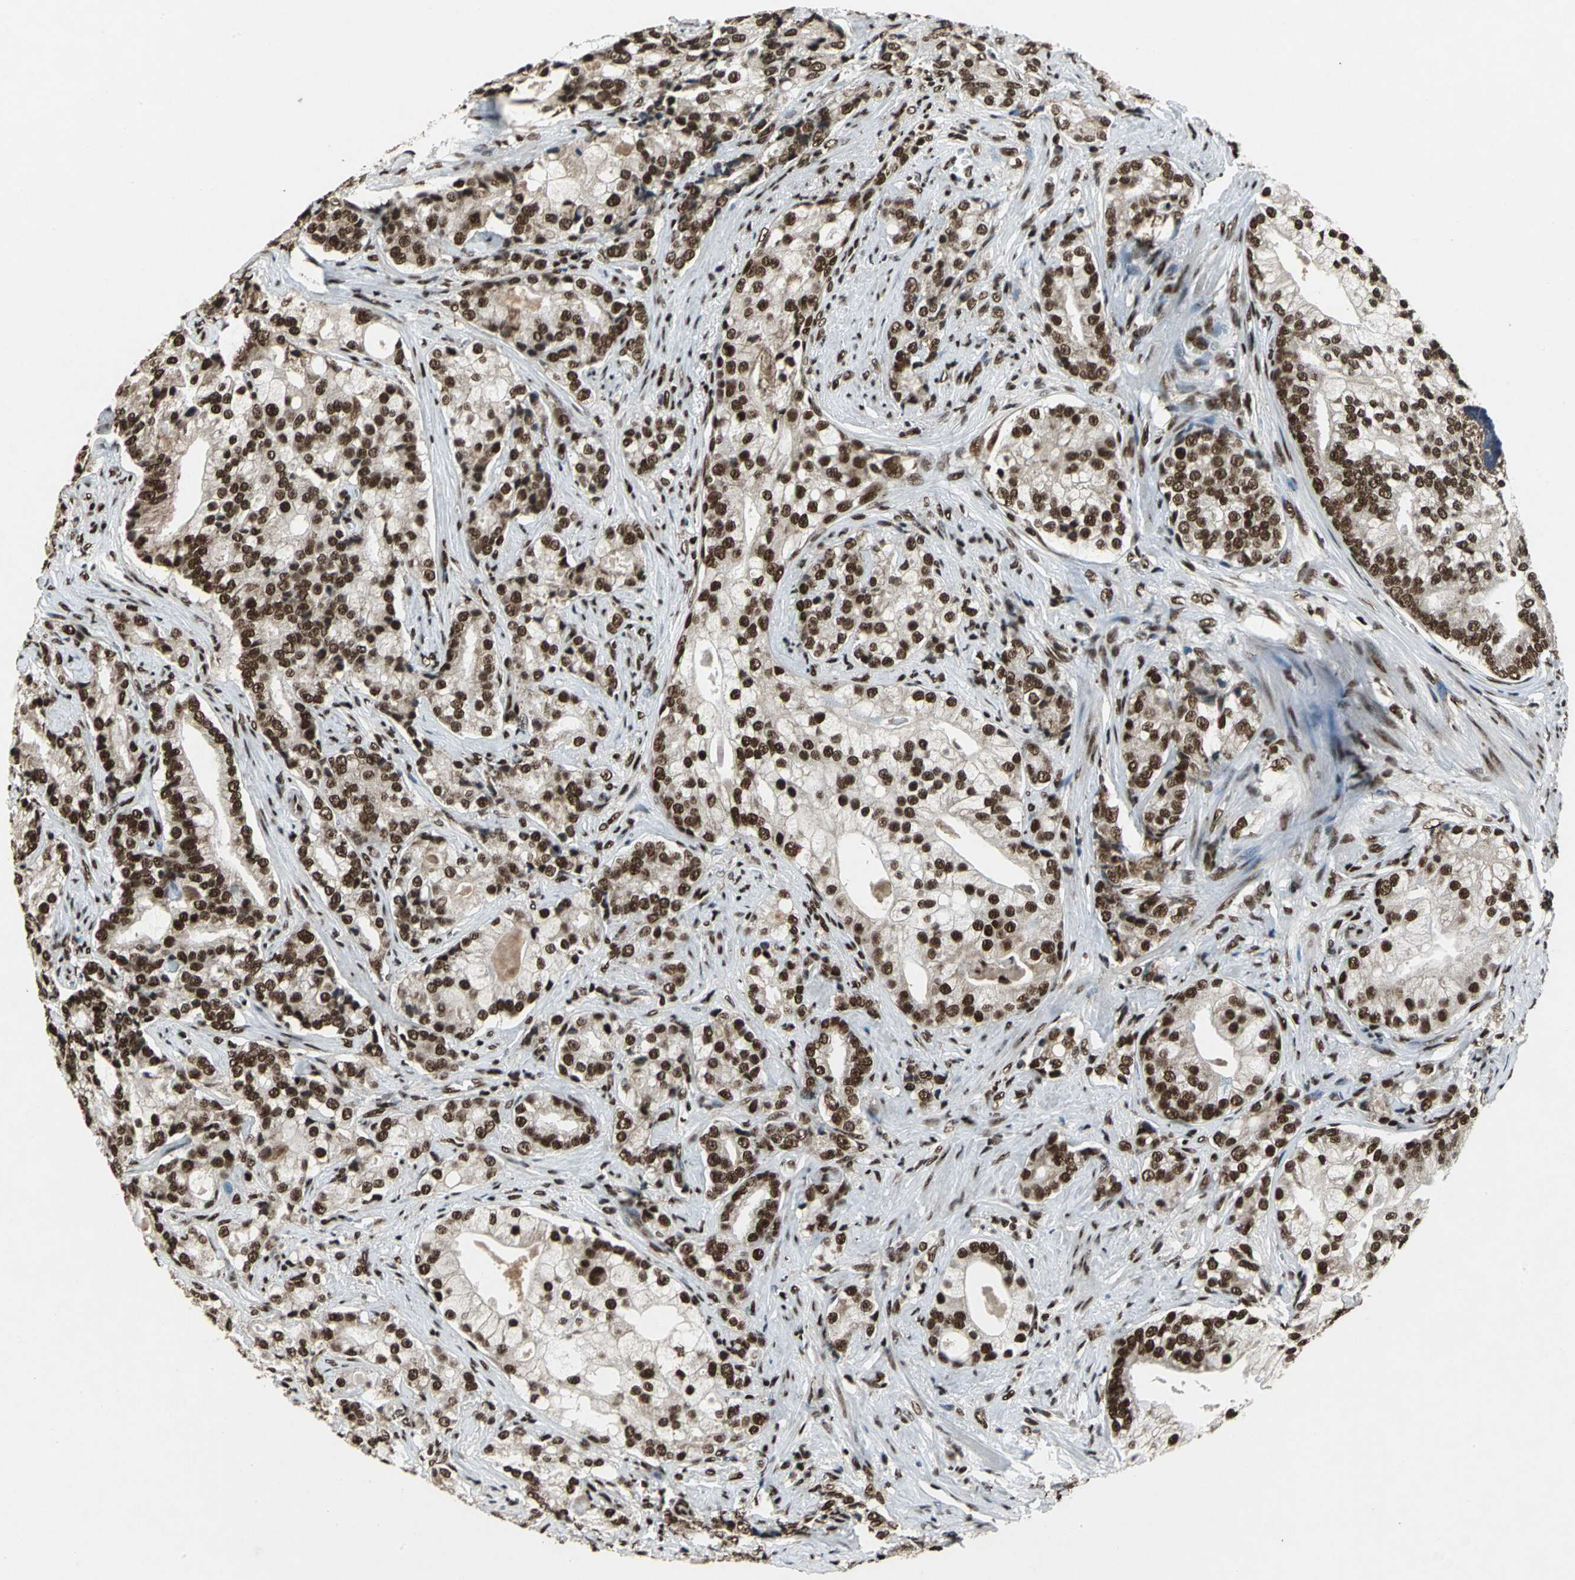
{"staining": {"intensity": "strong", "quantity": ">75%", "location": "nuclear"}, "tissue": "prostate cancer", "cell_type": "Tumor cells", "image_type": "cancer", "snomed": [{"axis": "morphology", "description": "Adenocarcinoma, Low grade"}, {"axis": "topography", "description": "Prostate"}], "caption": "Protein staining demonstrates strong nuclear positivity in about >75% of tumor cells in prostate cancer.", "gene": "MTA2", "patient": {"sex": "male", "age": 58}}